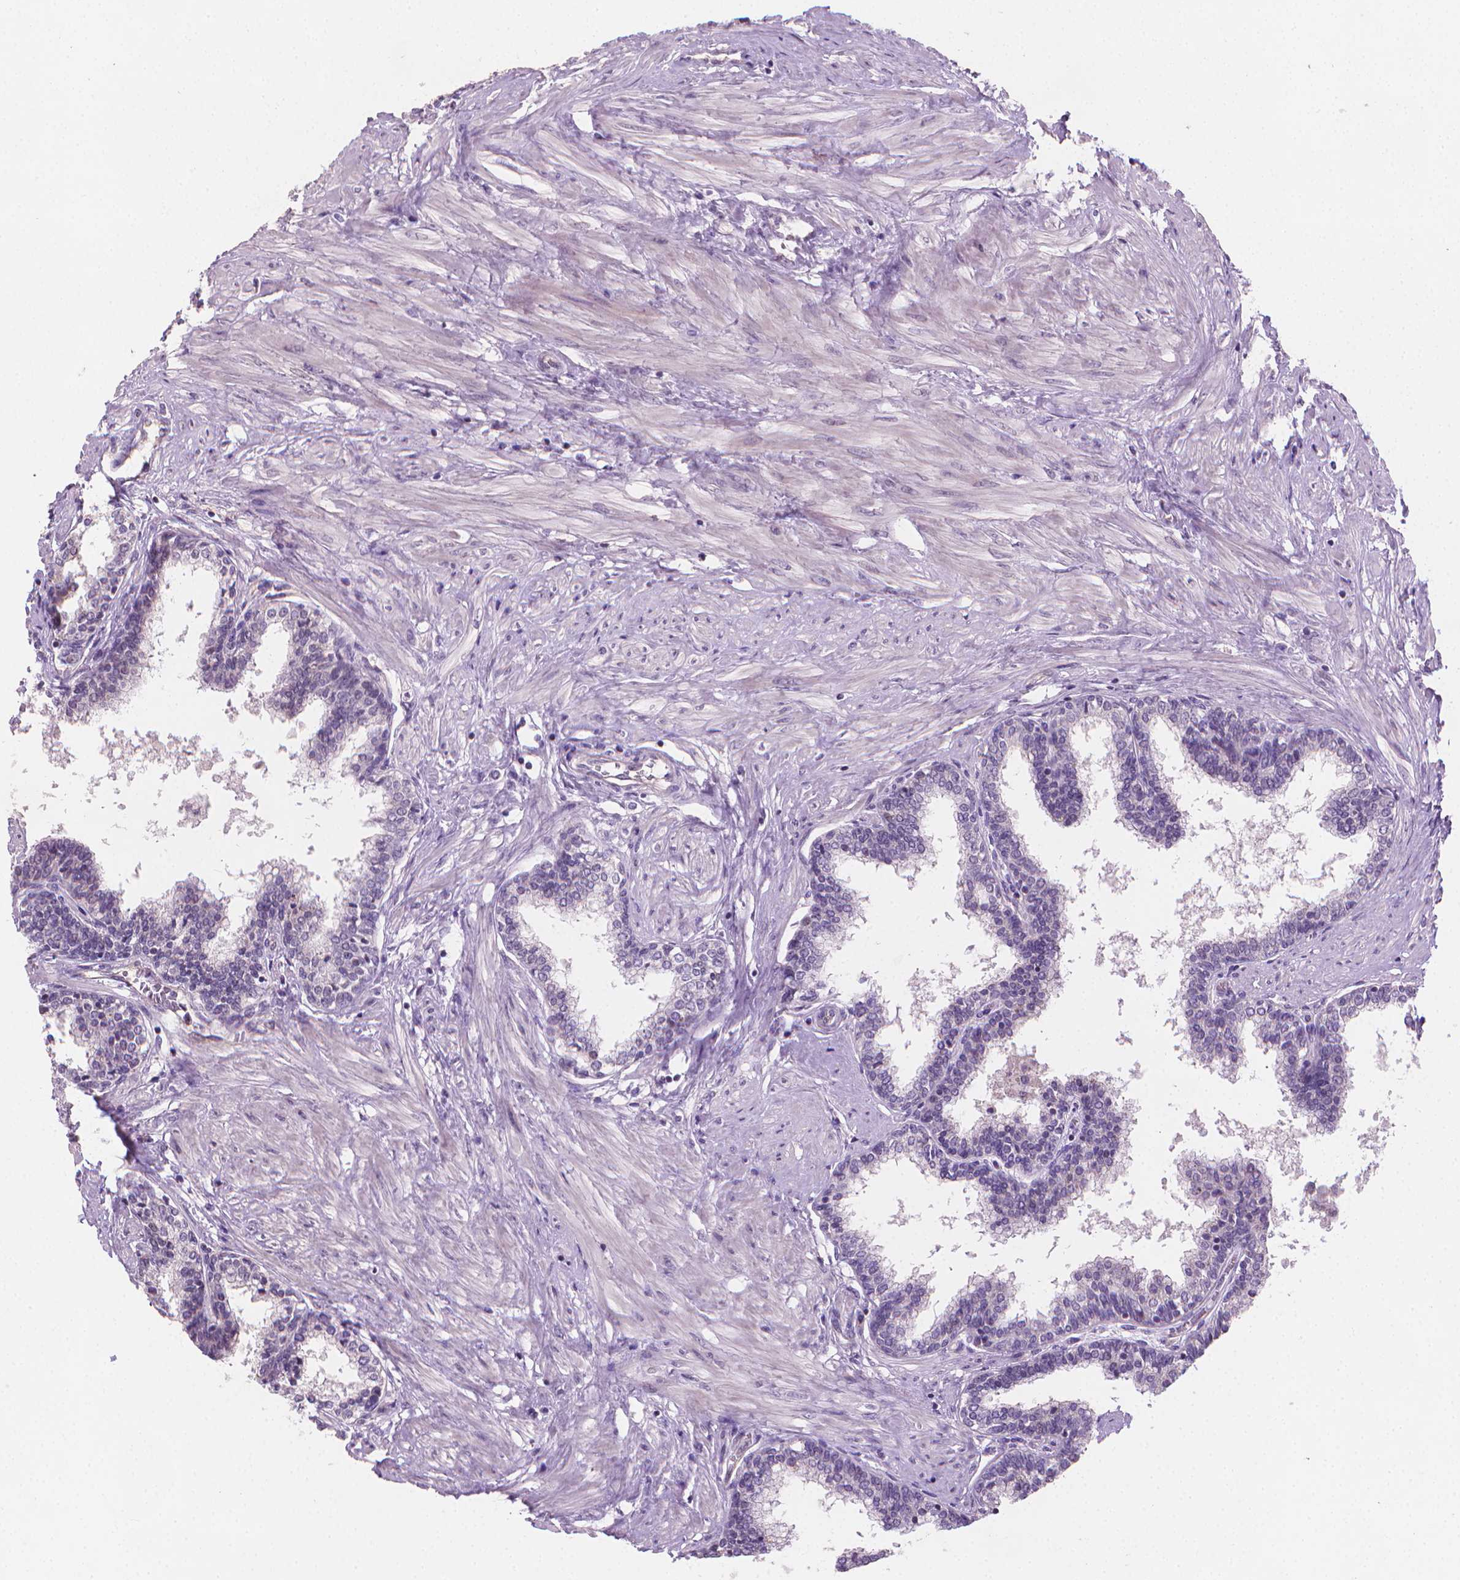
{"staining": {"intensity": "negative", "quantity": "none", "location": "none"}, "tissue": "prostate", "cell_type": "Glandular cells", "image_type": "normal", "snomed": [{"axis": "morphology", "description": "Normal tissue, NOS"}, {"axis": "topography", "description": "Prostate"}], "caption": "High power microscopy micrograph of an immunohistochemistry (IHC) photomicrograph of normal prostate, revealing no significant positivity in glandular cells. (Brightfield microscopy of DAB (3,3'-diaminobenzidine) immunohistochemistry (IHC) at high magnification).", "gene": "CLXN", "patient": {"sex": "male", "age": 55}}